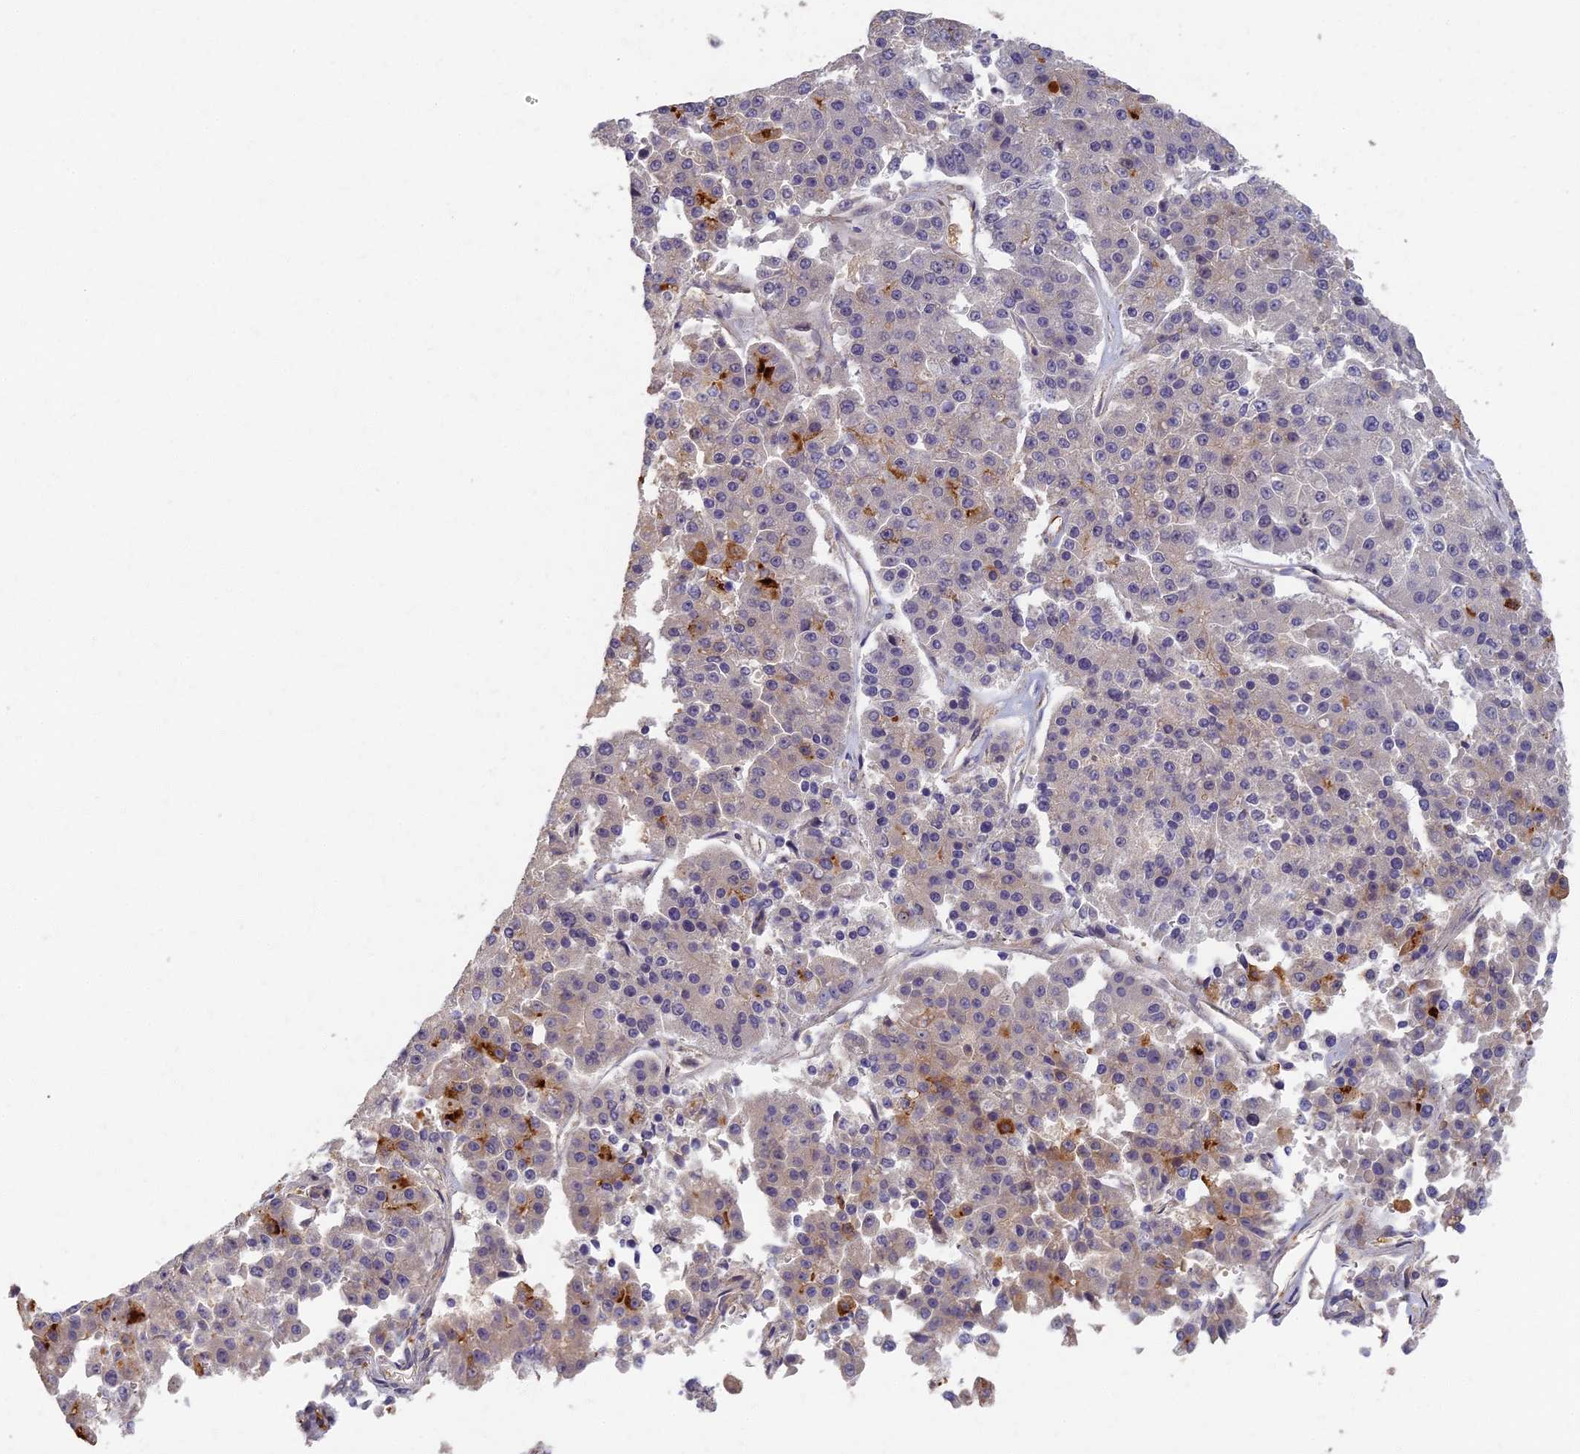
{"staining": {"intensity": "moderate", "quantity": "<25%", "location": "cytoplasmic/membranous"}, "tissue": "pancreatic cancer", "cell_type": "Tumor cells", "image_type": "cancer", "snomed": [{"axis": "morphology", "description": "Adenocarcinoma, NOS"}, {"axis": "topography", "description": "Pancreas"}], "caption": "Human pancreatic cancer (adenocarcinoma) stained with a protein marker exhibits moderate staining in tumor cells.", "gene": "AP4E1", "patient": {"sex": "male", "age": 50}}